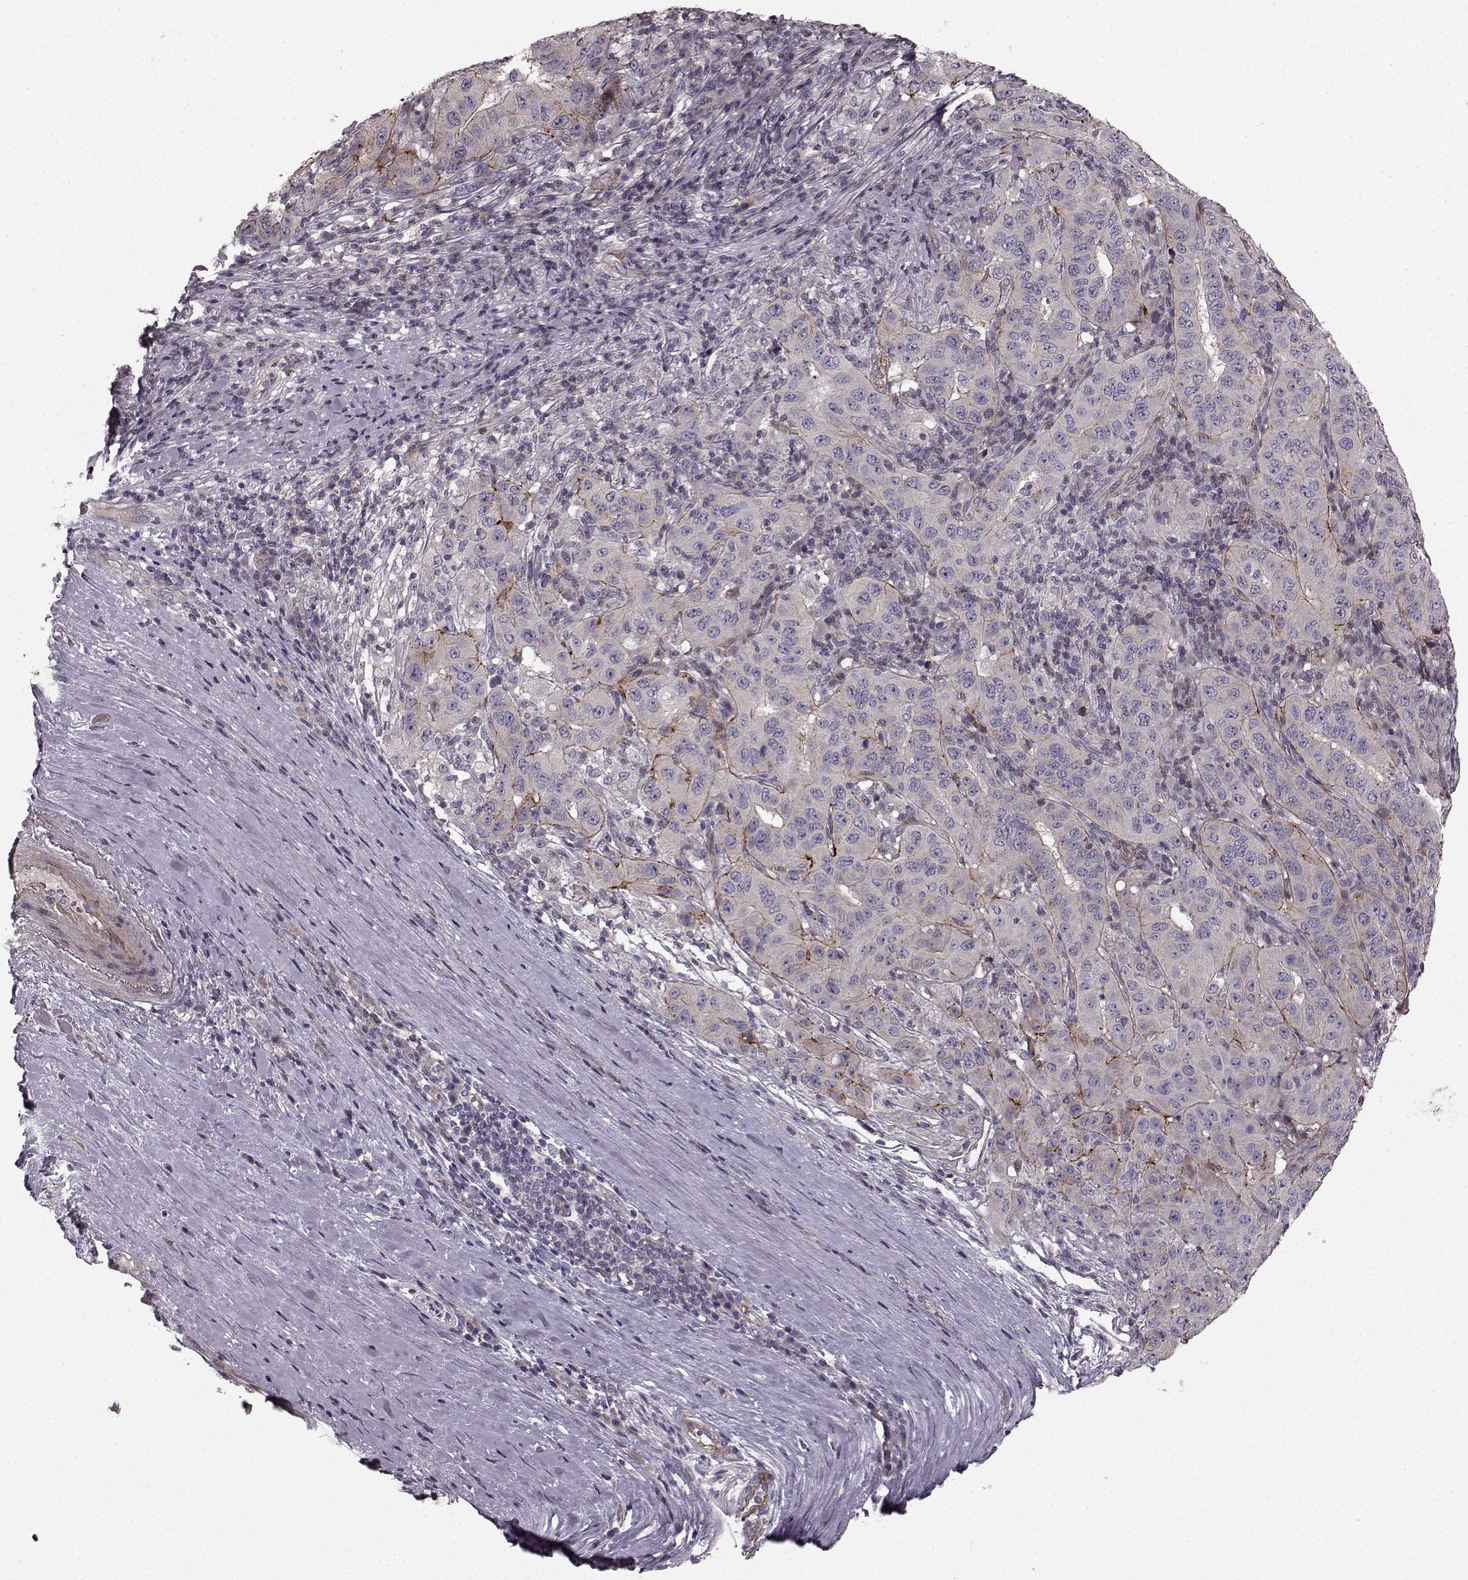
{"staining": {"intensity": "moderate", "quantity": "<25%", "location": "cytoplasmic/membranous"}, "tissue": "pancreatic cancer", "cell_type": "Tumor cells", "image_type": "cancer", "snomed": [{"axis": "morphology", "description": "Adenocarcinoma, NOS"}, {"axis": "topography", "description": "Pancreas"}], "caption": "Moderate cytoplasmic/membranous expression for a protein is identified in approximately <25% of tumor cells of adenocarcinoma (pancreatic) using IHC.", "gene": "SLC22A18", "patient": {"sex": "male", "age": 63}}